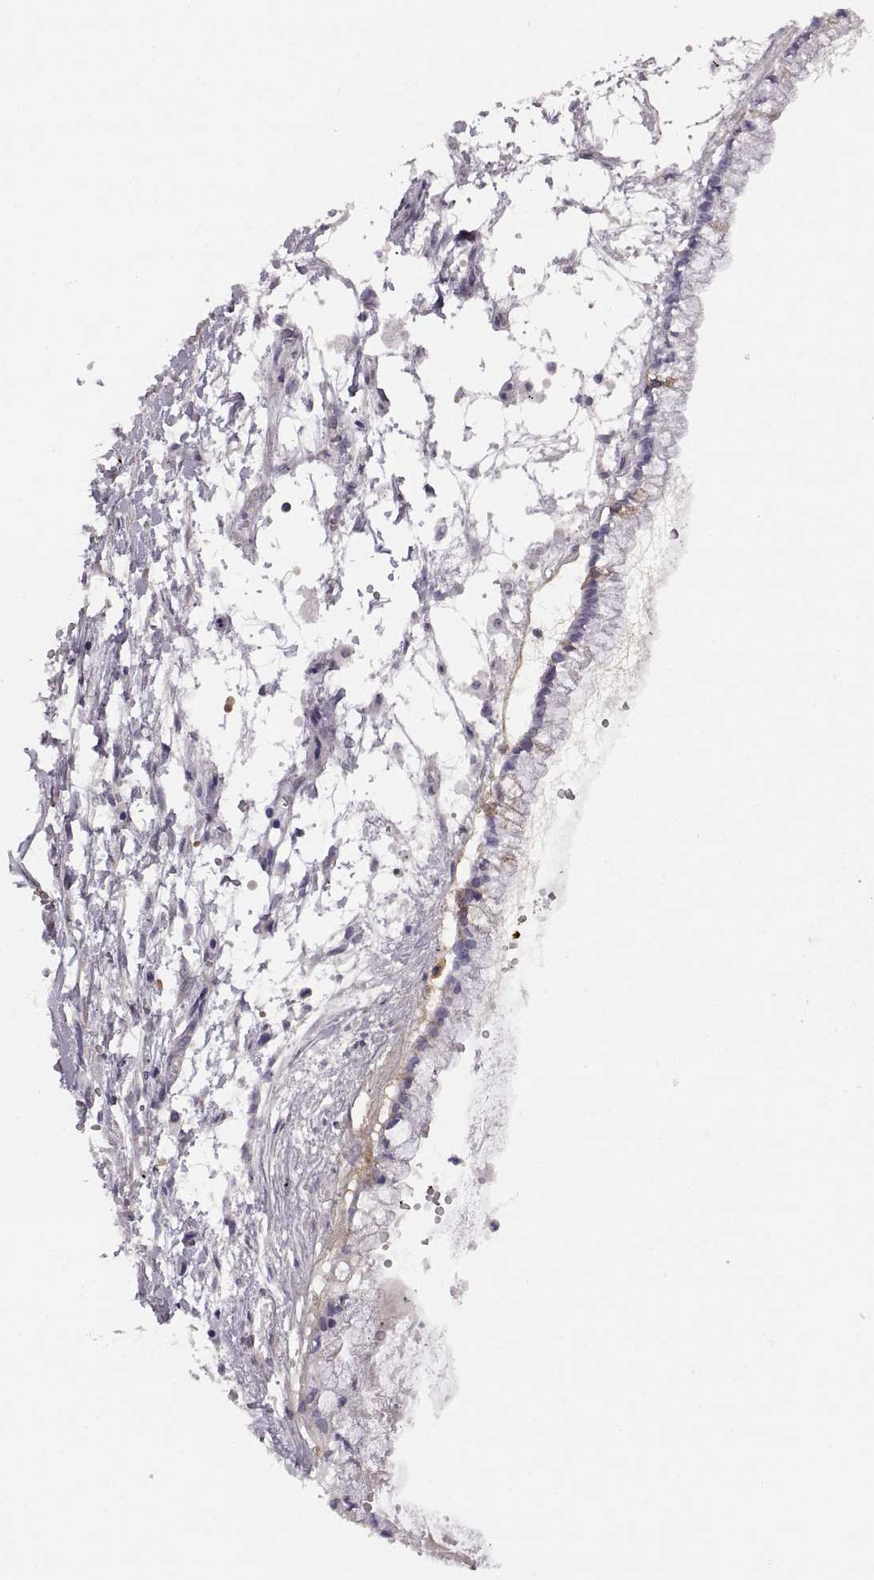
{"staining": {"intensity": "negative", "quantity": "none", "location": "none"}, "tissue": "ovarian cancer", "cell_type": "Tumor cells", "image_type": "cancer", "snomed": [{"axis": "morphology", "description": "Cystadenocarcinoma, mucinous, NOS"}, {"axis": "topography", "description": "Ovary"}], "caption": "IHC photomicrograph of neoplastic tissue: ovarian cancer stained with DAB shows no significant protein expression in tumor cells.", "gene": "TRIM69", "patient": {"sex": "female", "age": 67}}